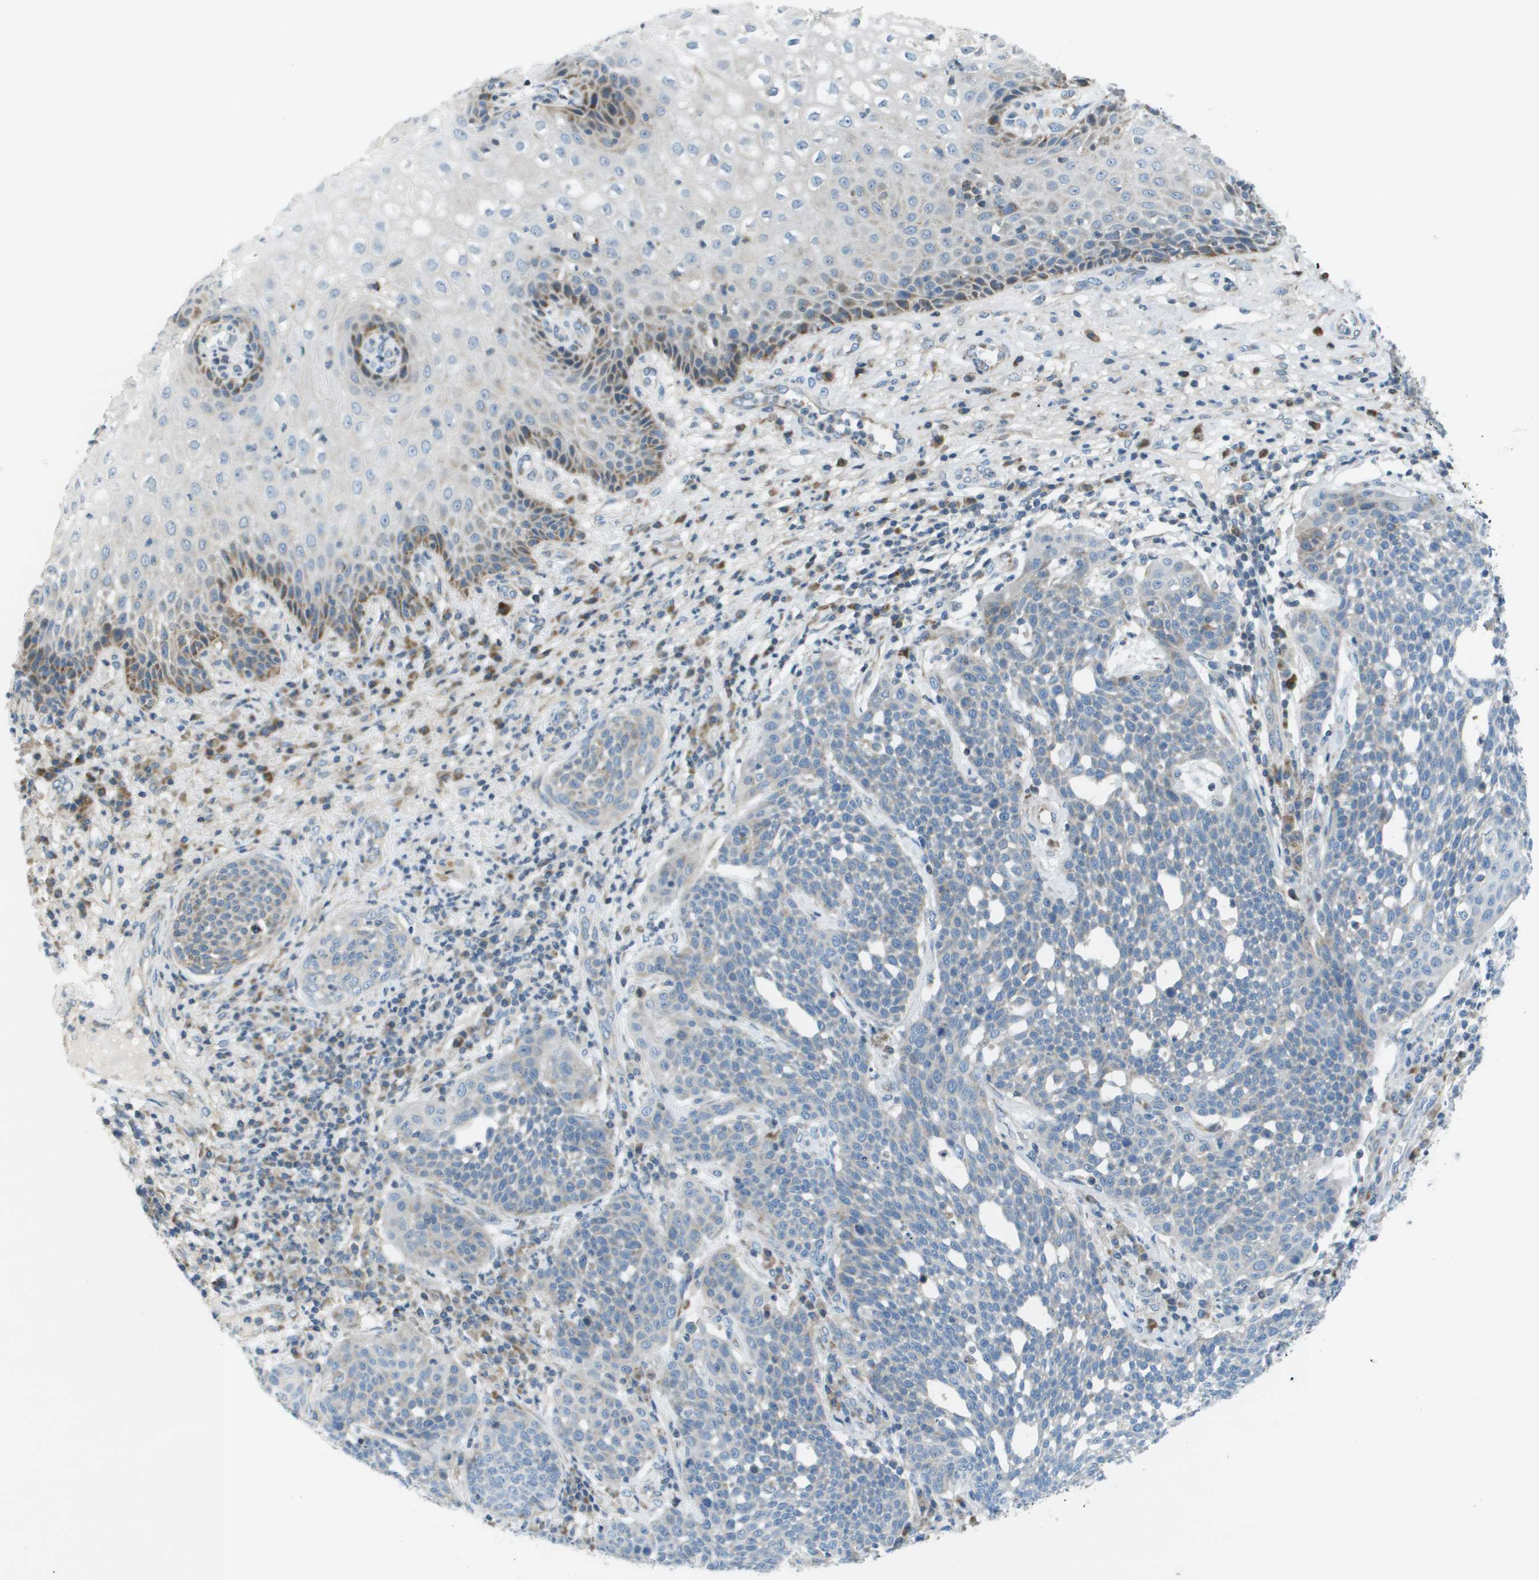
{"staining": {"intensity": "negative", "quantity": "none", "location": "none"}, "tissue": "cervical cancer", "cell_type": "Tumor cells", "image_type": "cancer", "snomed": [{"axis": "morphology", "description": "Squamous cell carcinoma, NOS"}, {"axis": "topography", "description": "Cervix"}], "caption": "The histopathology image displays no staining of tumor cells in cervical cancer.", "gene": "GALNT6", "patient": {"sex": "female", "age": 34}}